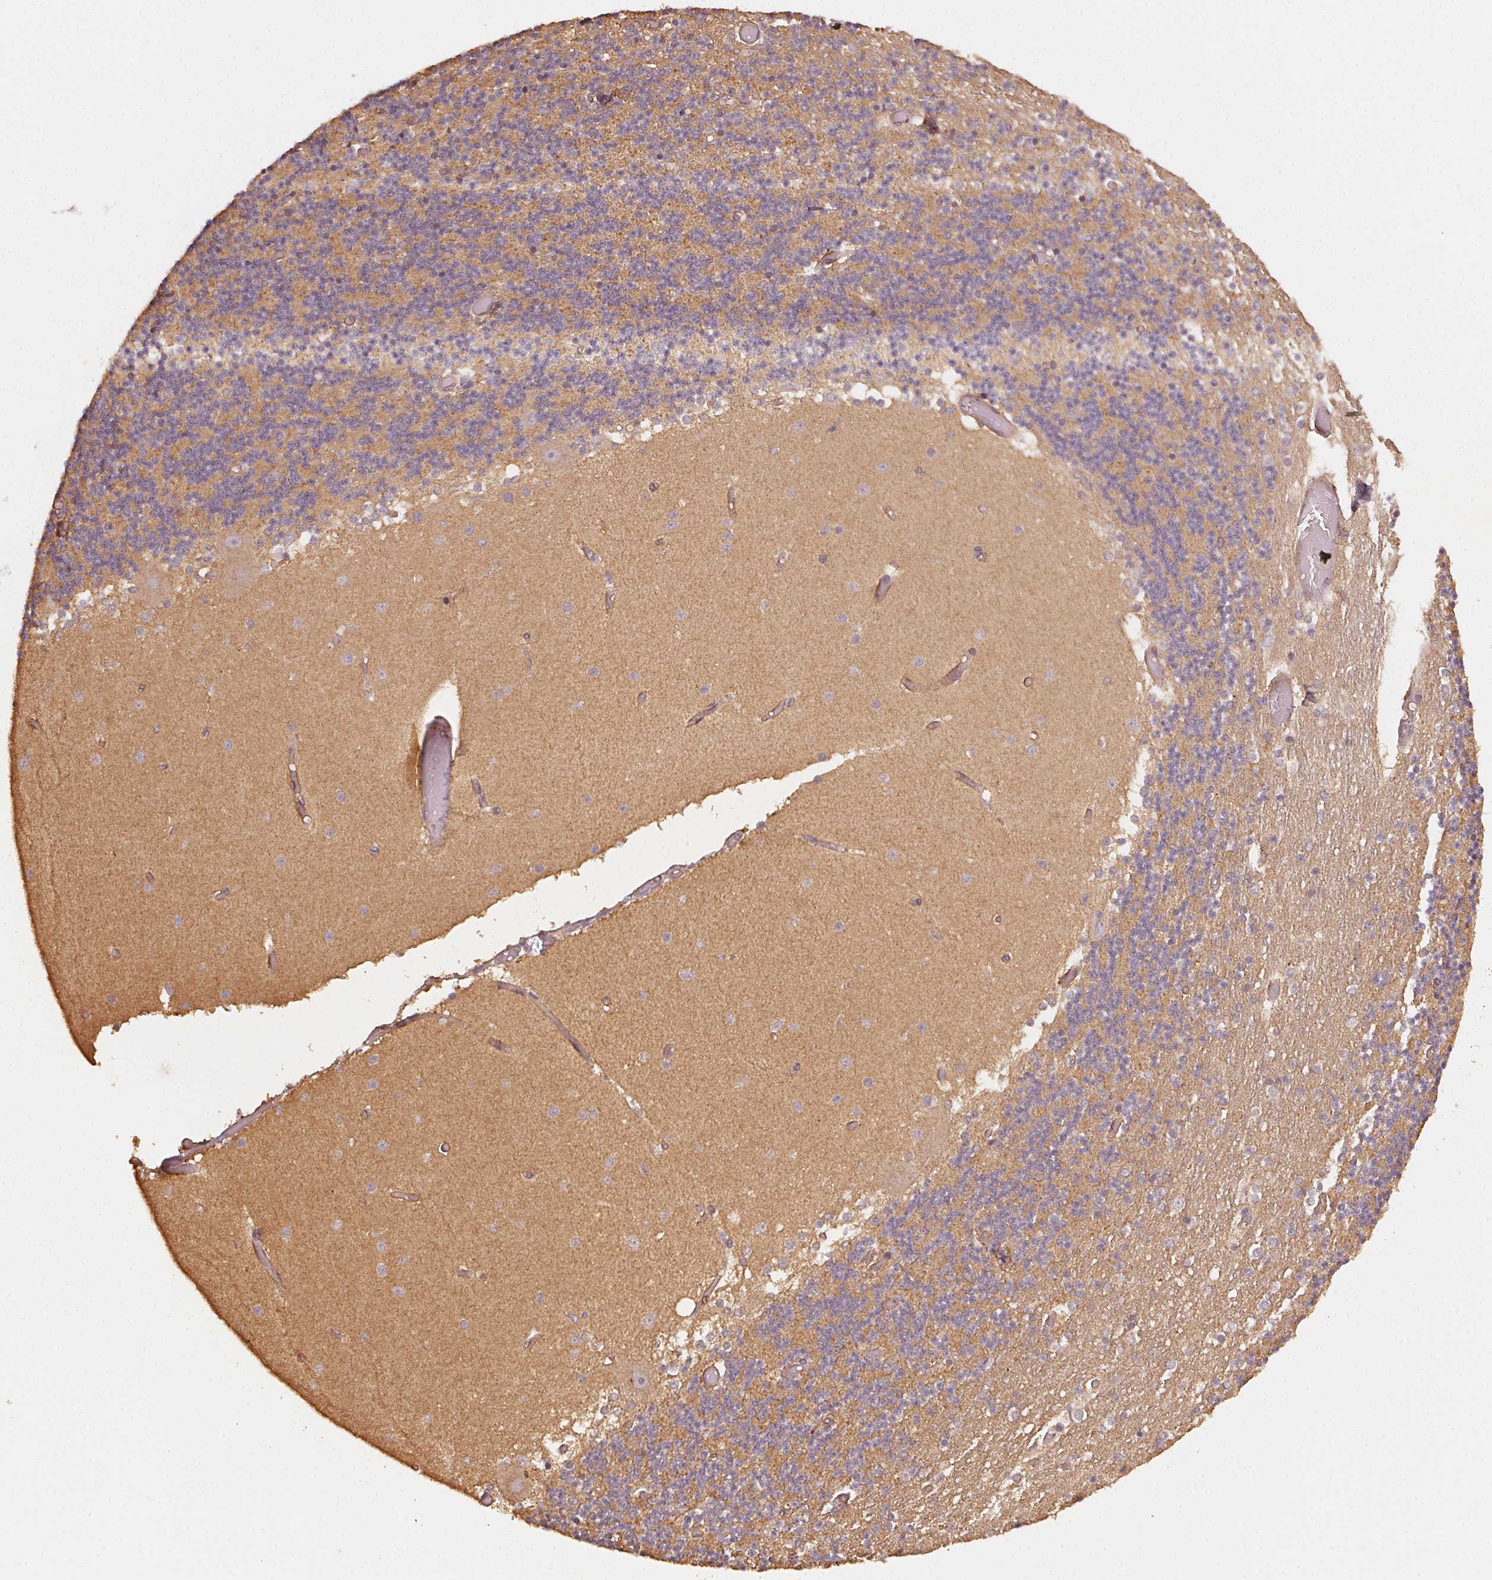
{"staining": {"intensity": "moderate", "quantity": "25%-75%", "location": "cytoplasmic/membranous"}, "tissue": "cerebellum", "cell_type": "Cells in granular layer", "image_type": "normal", "snomed": [{"axis": "morphology", "description": "Normal tissue, NOS"}, {"axis": "topography", "description": "Cerebellum"}], "caption": "Moderate cytoplasmic/membranous expression is identified in about 25%-75% of cells in granular layer in normal cerebellum. The protein of interest is stained brown, and the nuclei are stained in blue (DAB IHC with brightfield microscopy, high magnification).", "gene": "RALA", "patient": {"sex": "female", "age": 28}}